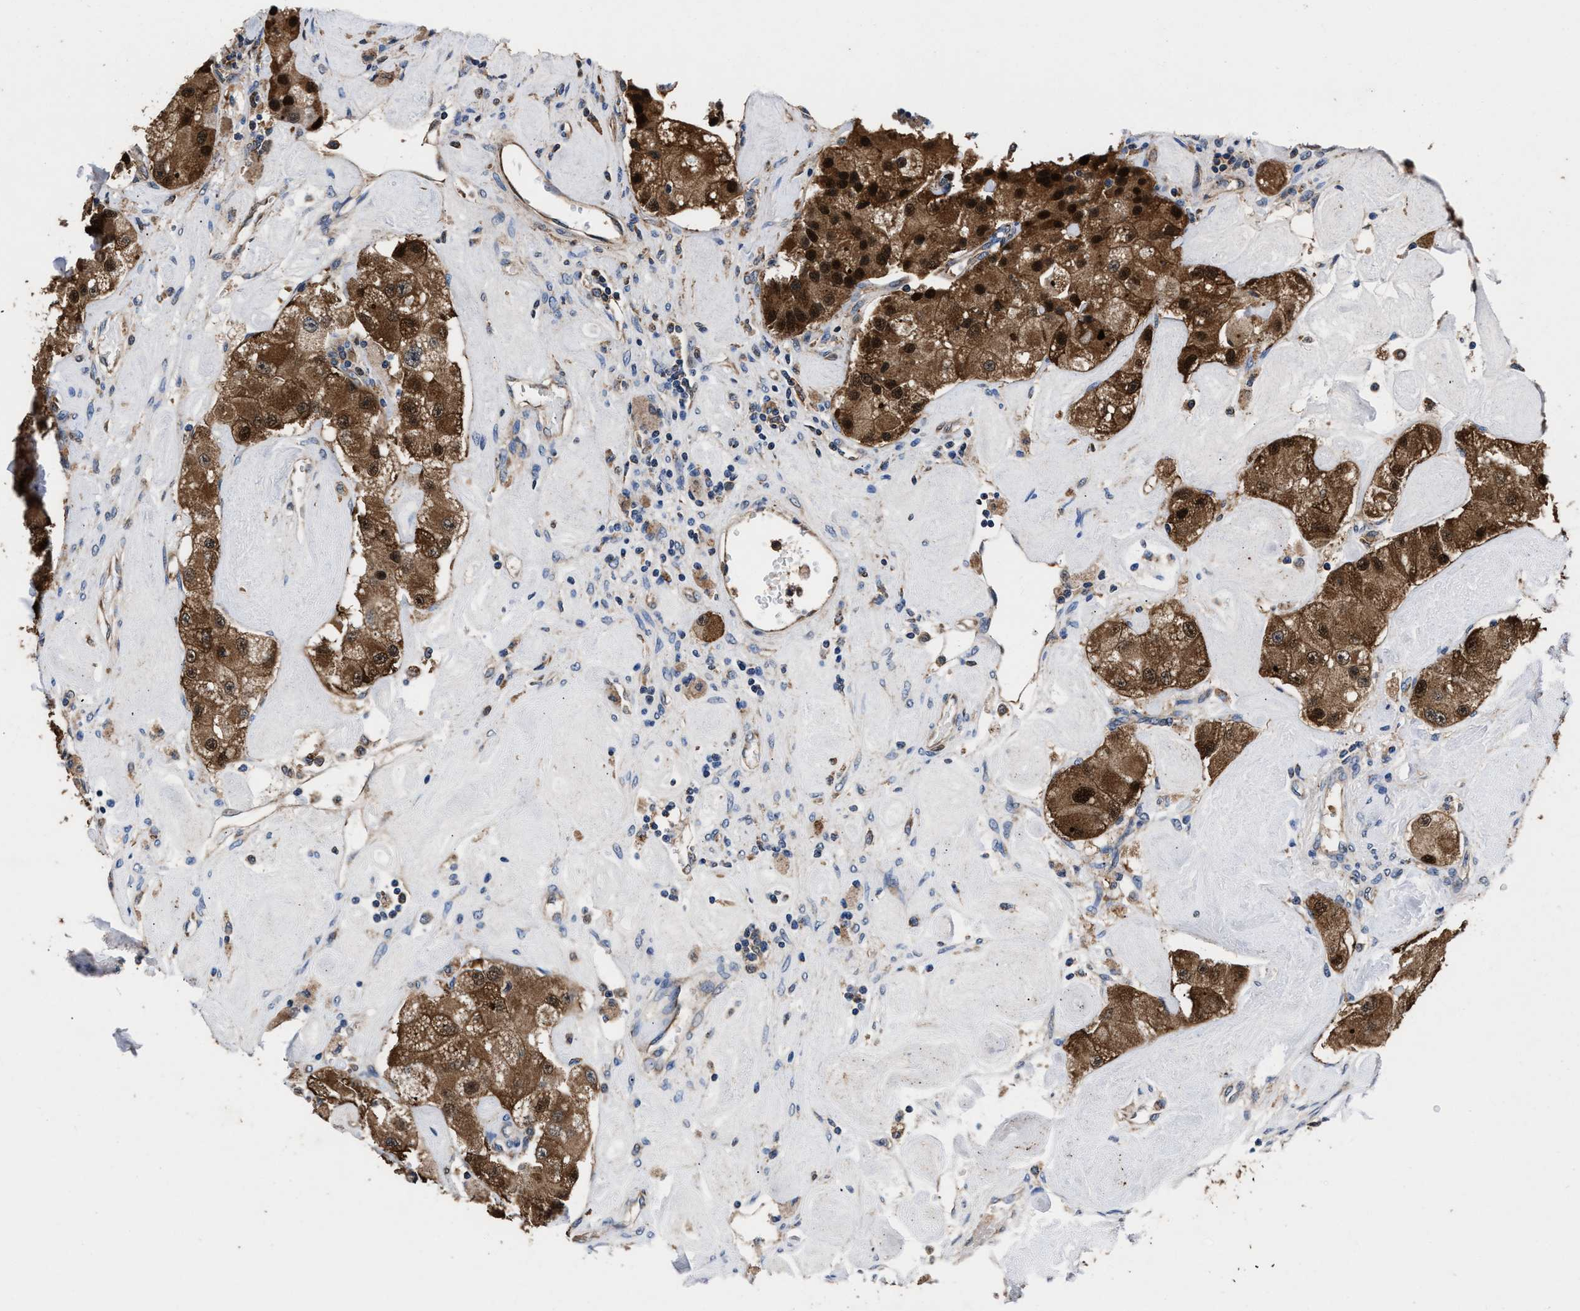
{"staining": {"intensity": "strong", "quantity": ">75%", "location": "cytoplasmic/membranous,nuclear"}, "tissue": "carcinoid", "cell_type": "Tumor cells", "image_type": "cancer", "snomed": [{"axis": "morphology", "description": "Carcinoid, malignant, NOS"}, {"axis": "topography", "description": "Pancreas"}], "caption": "Carcinoid stained with a brown dye exhibits strong cytoplasmic/membranous and nuclear positive expression in about >75% of tumor cells.", "gene": "ACLY", "patient": {"sex": "male", "age": 41}}